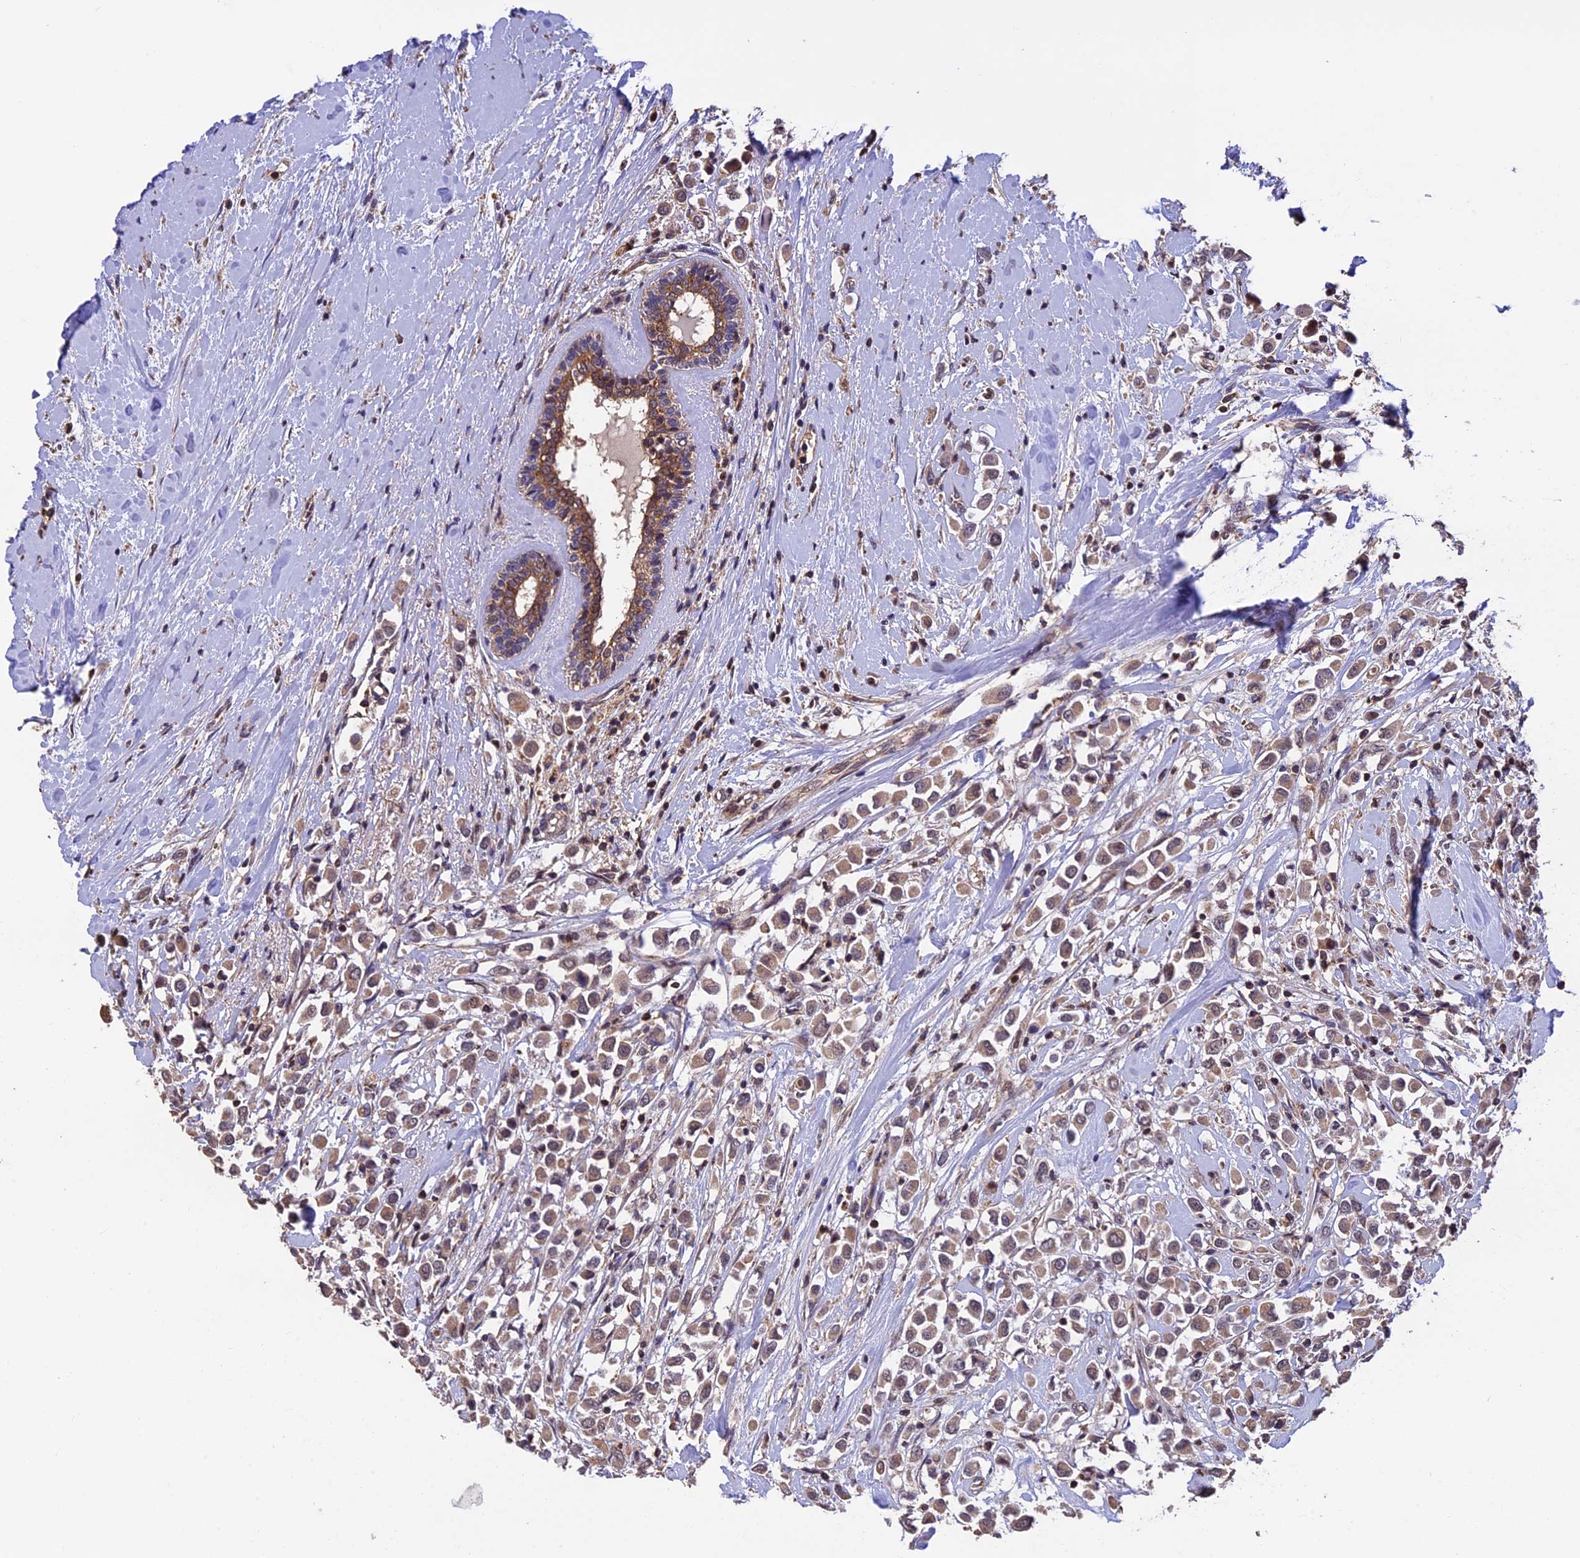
{"staining": {"intensity": "moderate", "quantity": ">75%", "location": "cytoplasmic/membranous"}, "tissue": "breast cancer", "cell_type": "Tumor cells", "image_type": "cancer", "snomed": [{"axis": "morphology", "description": "Duct carcinoma"}, {"axis": "topography", "description": "Breast"}], "caption": "This micrograph displays immunohistochemistry (IHC) staining of human breast cancer, with medium moderate cytoplasmic/membranous expression in about >75% of tumor cells.", "gene": "PKD2L2", "patient": {"sex": "female", "age": 87}}